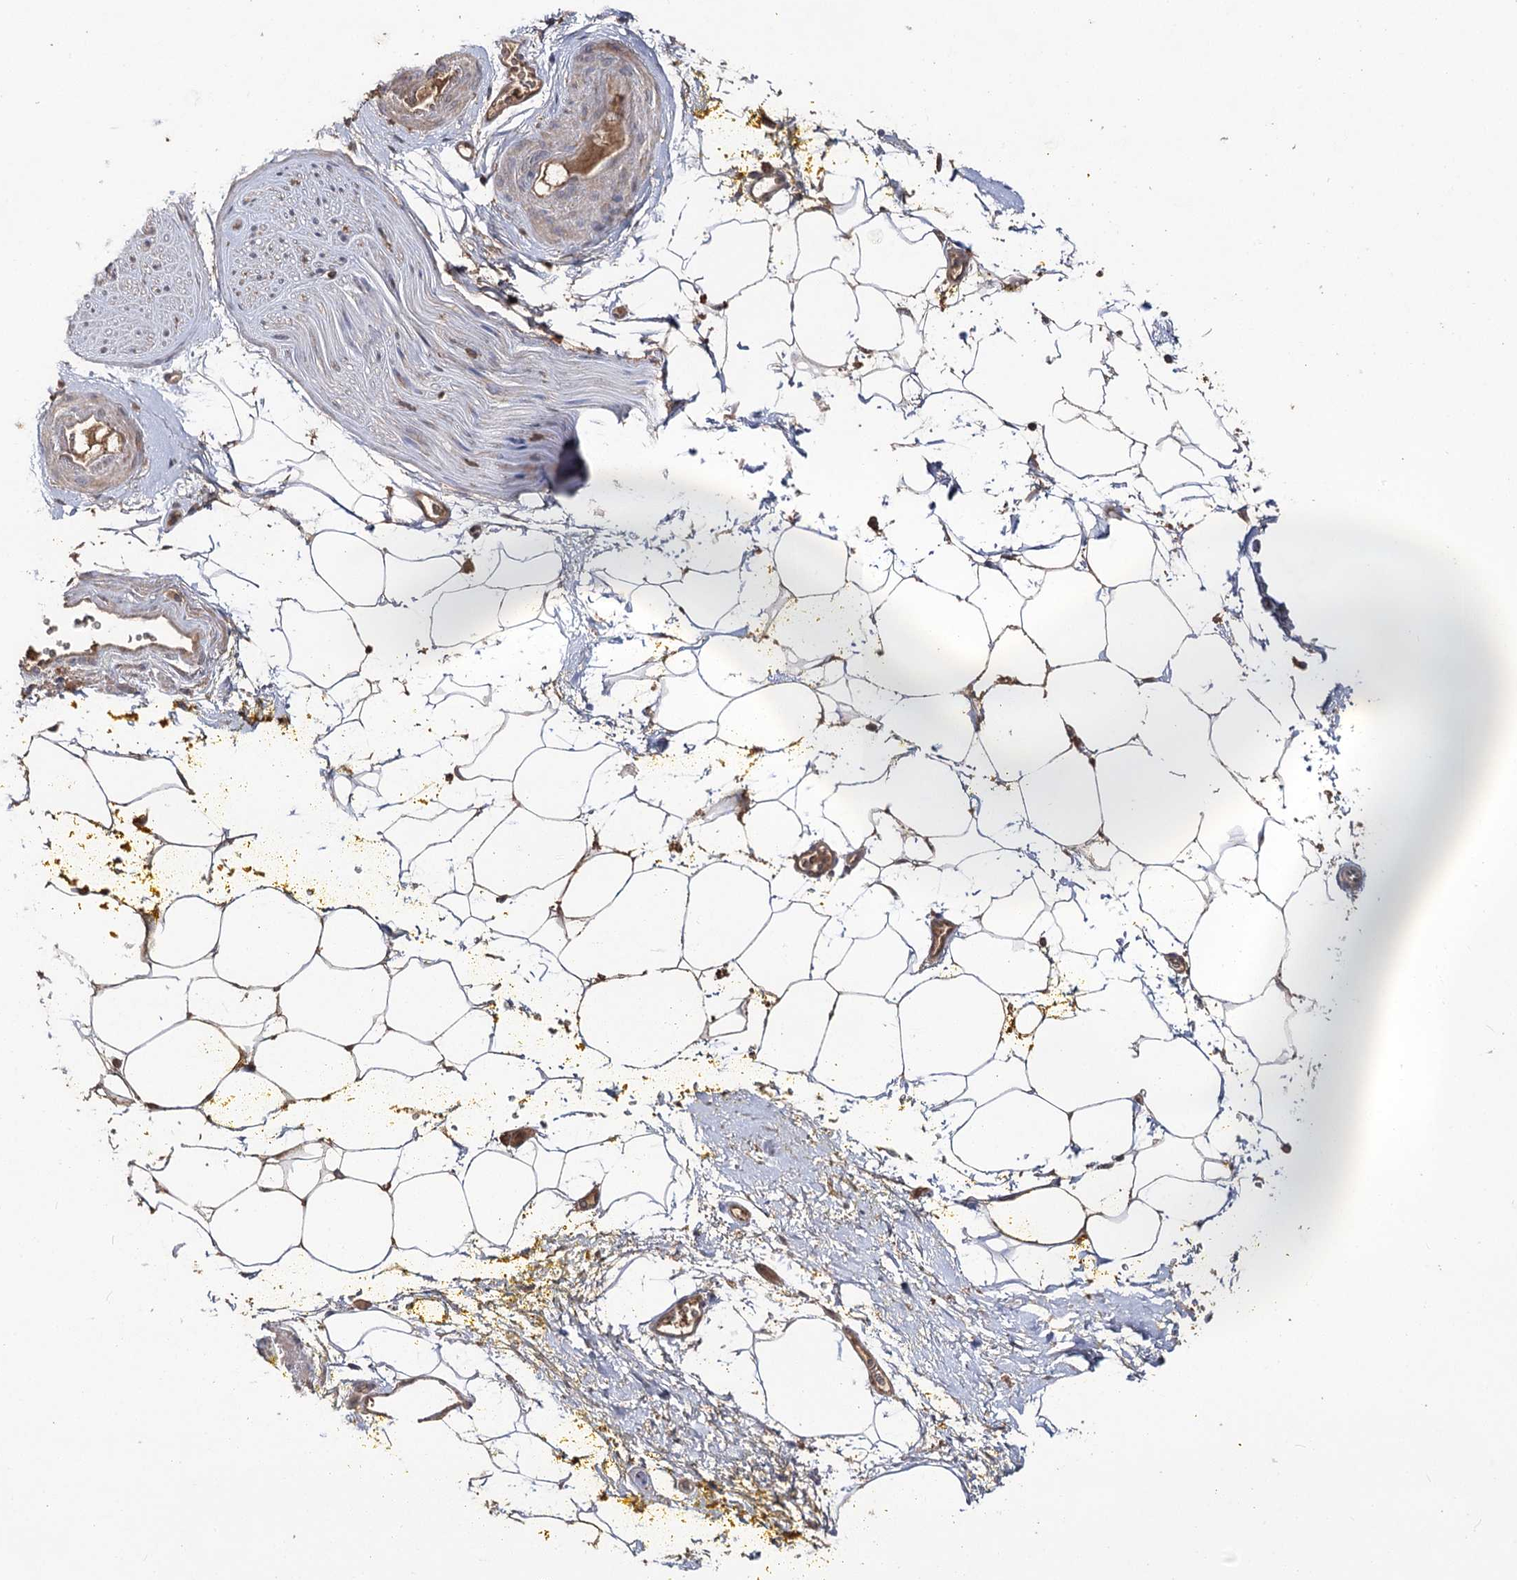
{"staining": {"intensity": "negative", "quantity": "none", "location": "none"}, "tissue": "adipose tissue", "cell_type": "Adipocytes", "image_type": "normal", "snomed": [{"axis": "morphology", "description": "Normal tissue, NOS"}, {"axis": "morphology", "description": "Adenocarcinoma, Low grade"}, {"axis": "topography", "description": "Prostate"}, {"axis": "topography", "description": "Peripheral nerve tissue"}], "caption": "Micrograph shows no protein expression in adipocytes of normal adipose tissue. (DAB (3,3'-diaminobenzidine) IHC visualized using brightfield microscopy, high magnification).", "gene": "FAM53B", "patient": {"sex": "male", "age": 63}}